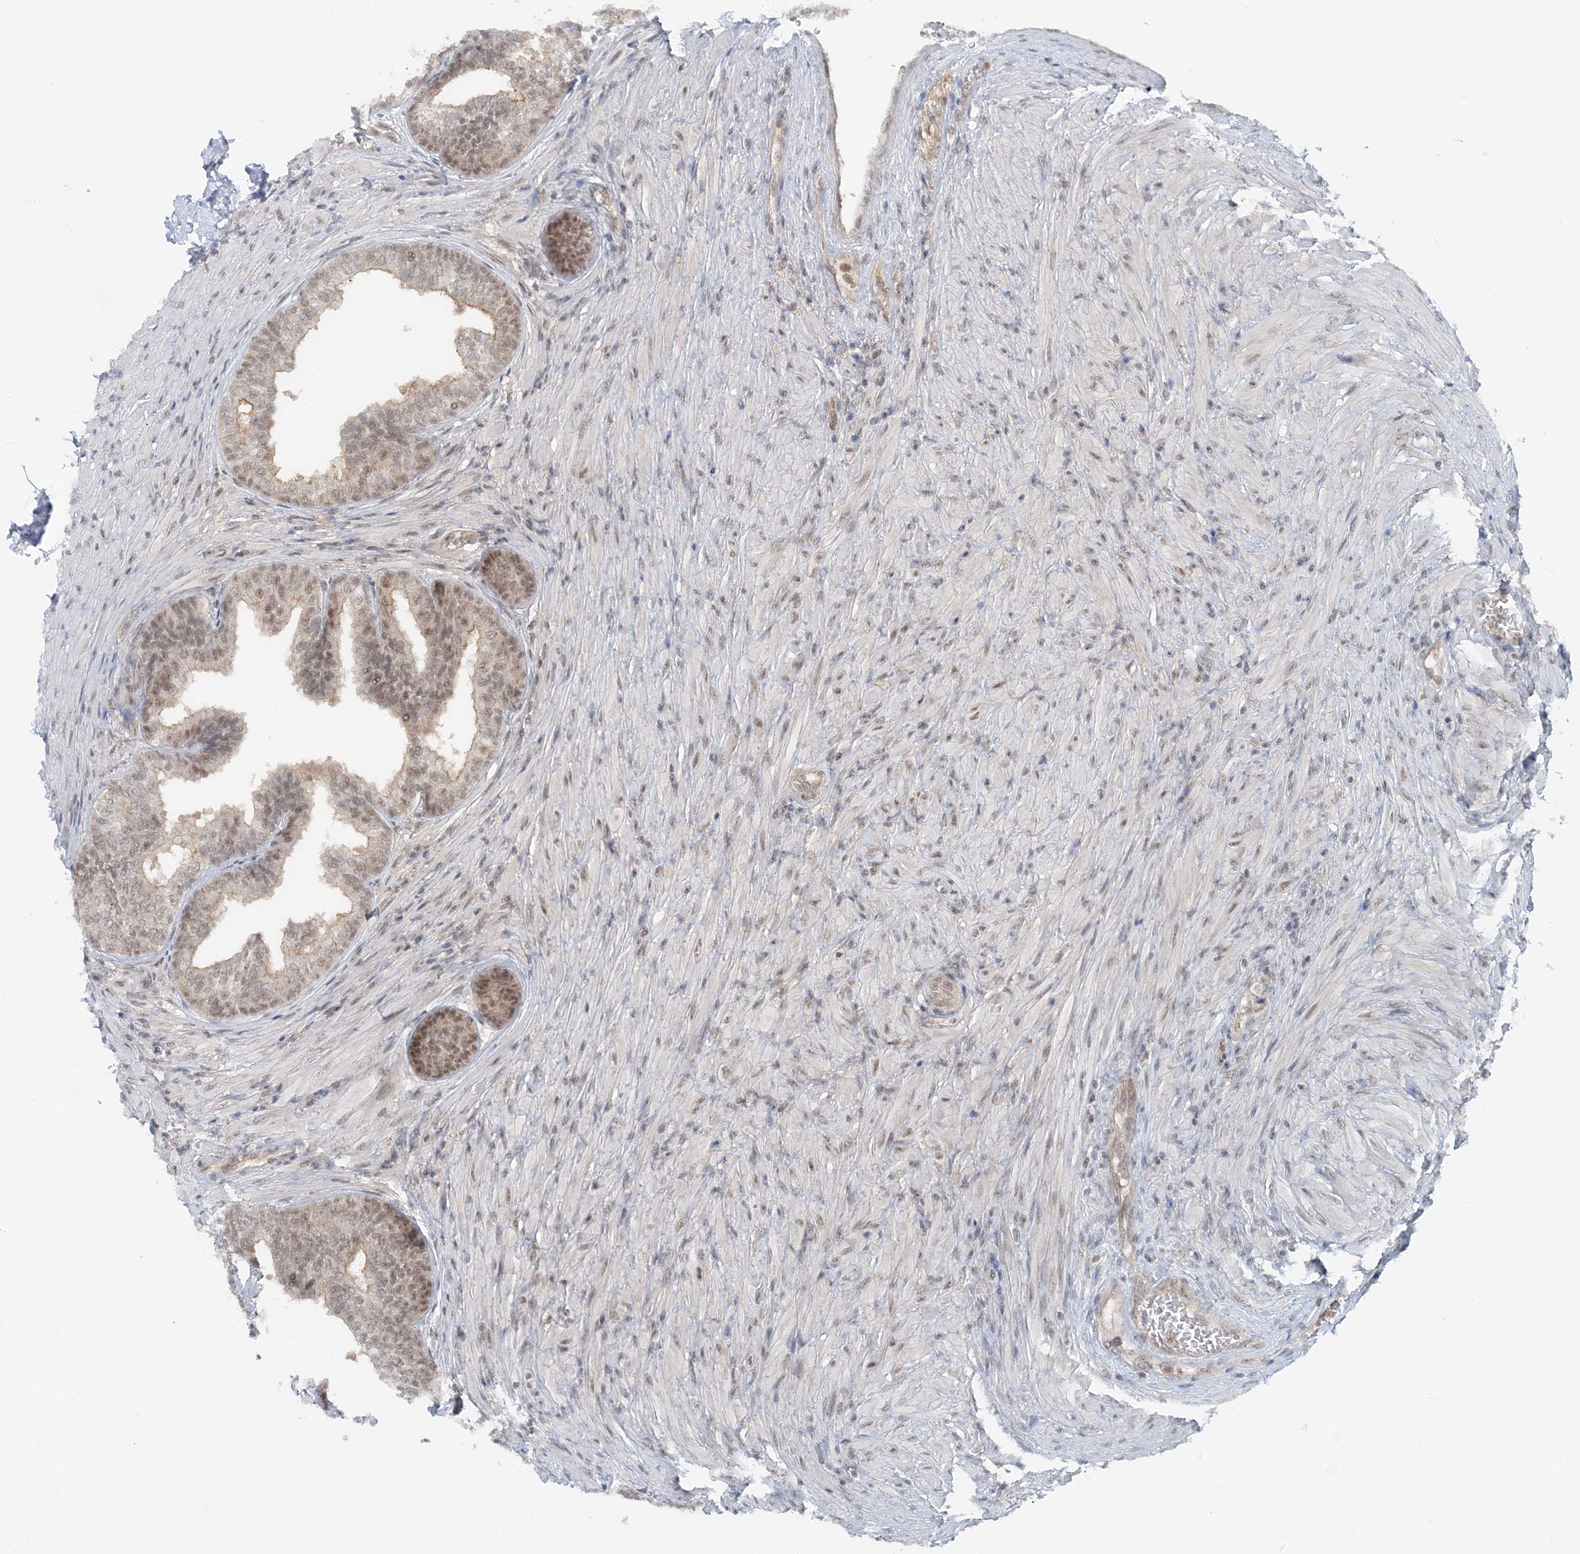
{"staining": {"intensity": "moderate", "quantity": "<25%", "location": "nuclear"}, "tissue": "prostate", "cell_type": "Glandular cells", "image_type": "normal", "snomed": [{"axis": "morphology", "description": "Normal tissue, NOS"}, {"axis": "topography", "description": "Prostate"}], "caption": "Protein expression by immunohistochemistry demonstrates moderate nuclear positivity in about <25% of glandular cells in benign prostate.", "gene": "ATP11A", "patient": {"sex": "male", "age": 76}}